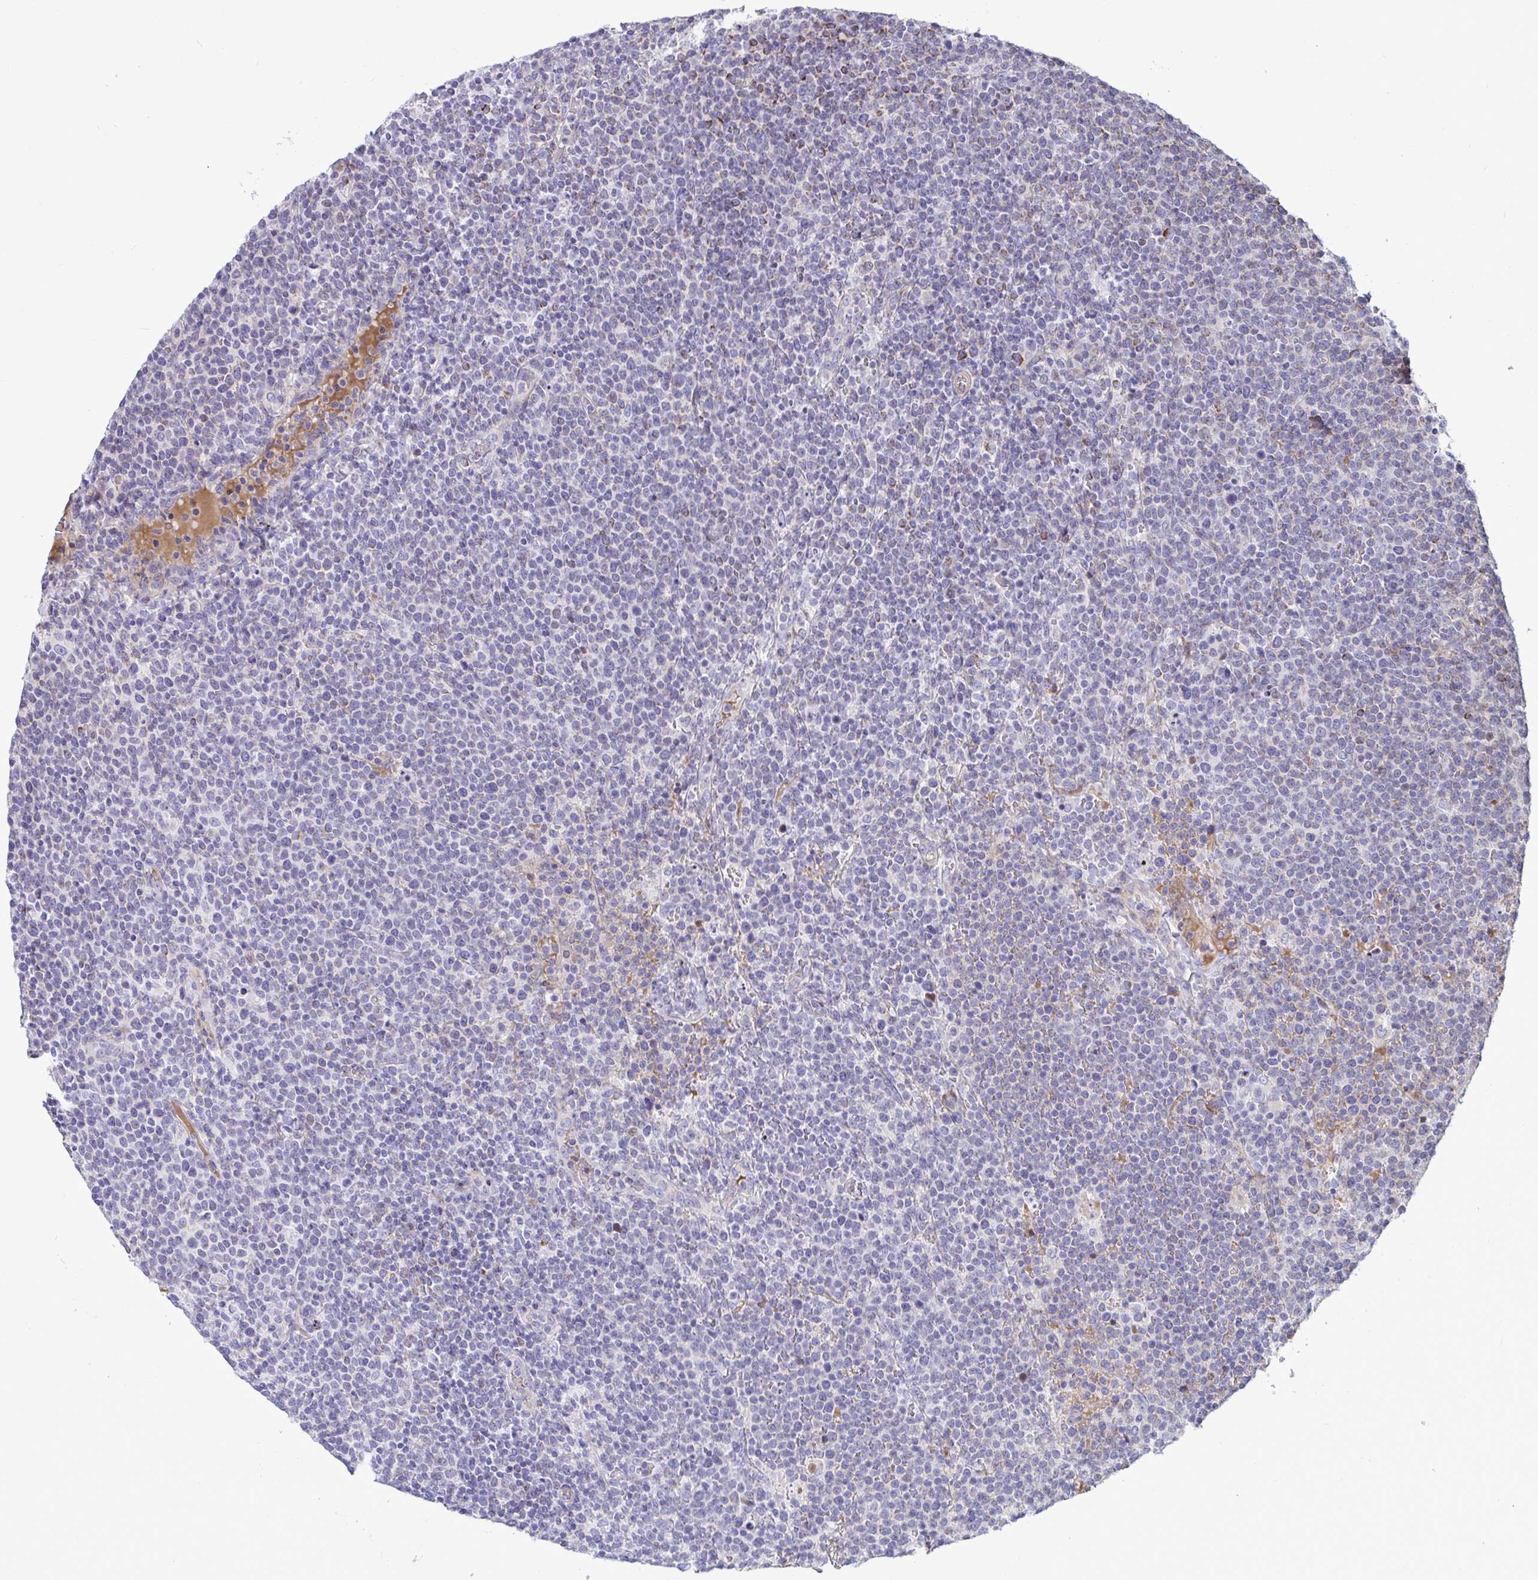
{"staining": {"intensity": "weak", "quantity": "<25%", "location": "cytoplasmic/membranous"}, "tissue": "lymphoma", "cell_type": "Tumor cells", "image_type": "cancer", "snomed": [{"axis": "morphology", "description": "Malignant lymphoma, non-Hodgkin's type, High grade"}, {"axis": "topography", "description": "Lymph node"}], "caption": "An immunohistochemistry photomicrograph of lymphoma is shown. There is no staining in tumor cells of lymphoma.", "gene": "NTN1", "patient": {"sex": "male", "age": 61}}